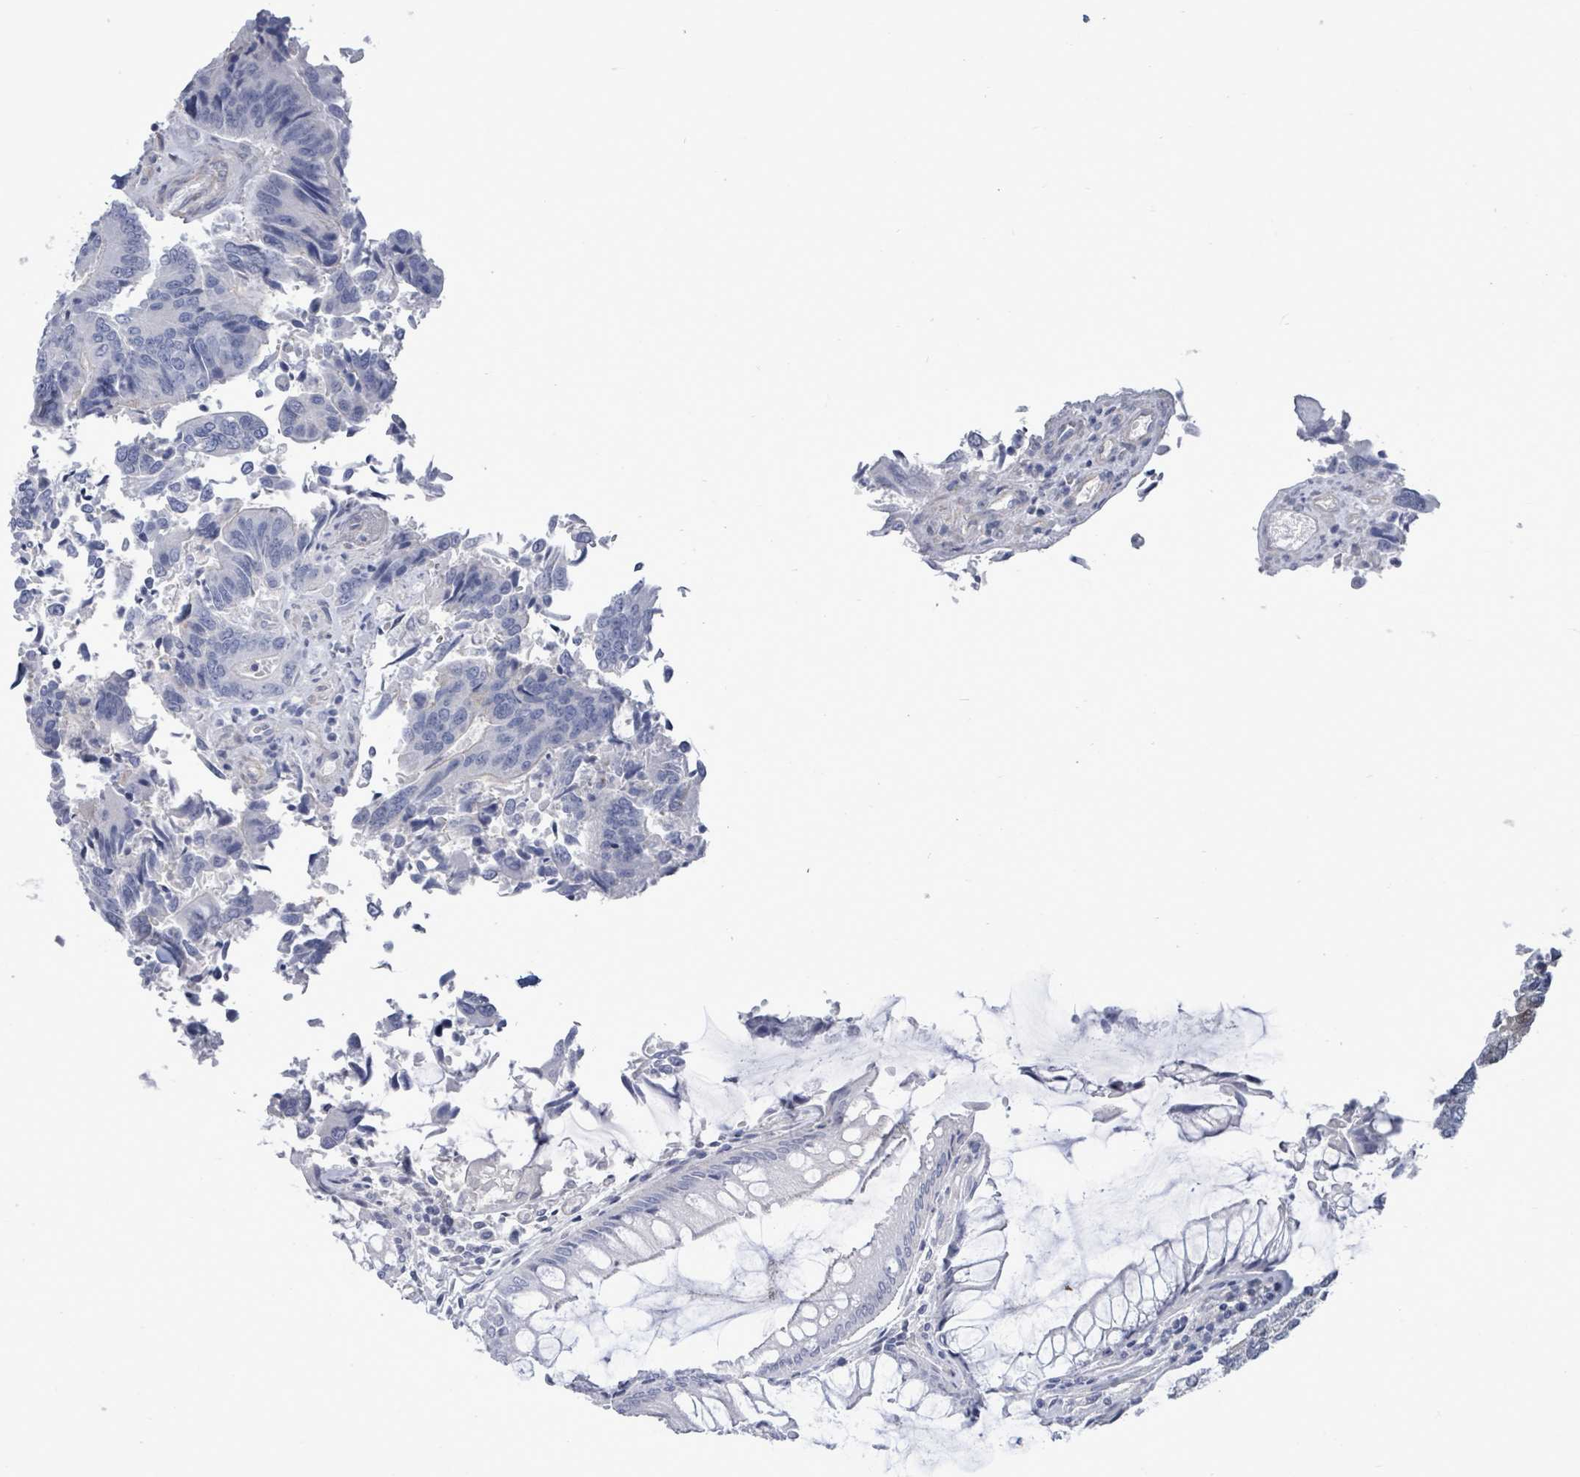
{"staining": {"intensity": "negative", "quantity": "none", "location": "none"}, "tissue": "colorectal cancer", "cell_type": "Tumor cells", "image_type": "cancer", "snomed": [{"axis": "morphology", "description": "Adenocarcinoma, NOS"}, {"axis": "topography", "description": "Colon"}], "caption": "Human colorectal cancer (adenocarcinoma) stained for a protein using IHC exhibits no positivity in tumor cells.", "gene": "CT45A5", "patient": {"sex": "female", "age": 67}}